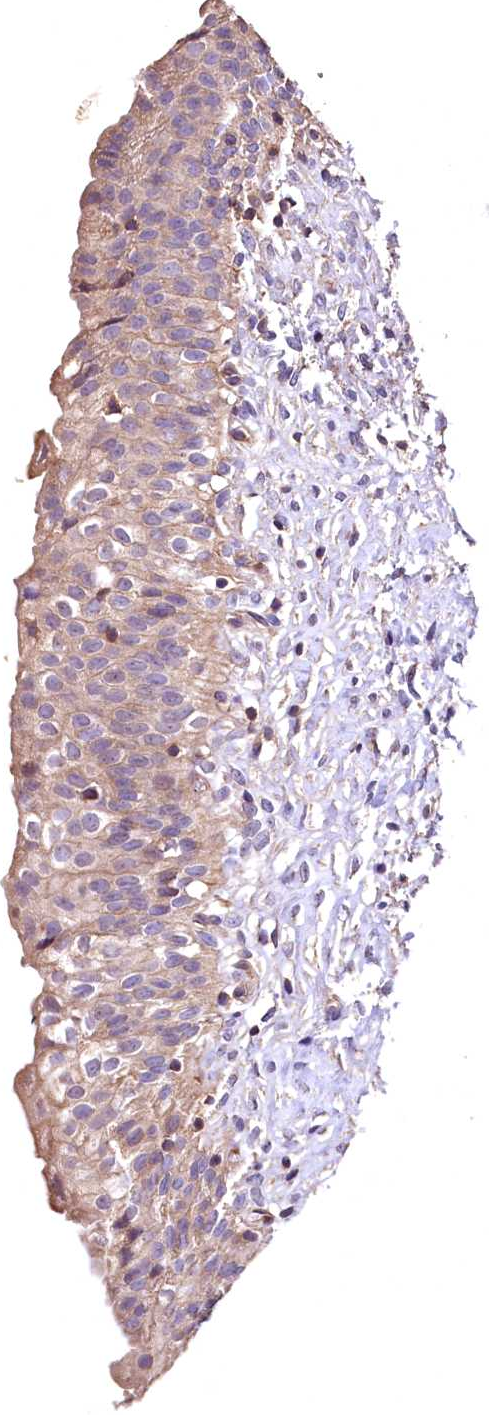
{"staining": {"intensity": "moderate", "quantity": ">75%", "location": "cytoplasmic/membranous"}, "tissue": "urinary bladder", "cell_type": "Urothelial cells", "image_type": "normal", "snomed": [{"axis": "morphology", "description": "Normal tissue, NOS"}, {"axis": "topography", "description": "Urinary bladder"}], "caption": "Immunohistochemistry (IHC) histopathology image of benign urinary bladder stained for a protein (brown), which exhibits medium levels of moderate cytoplasmic/membranous positivity in approximately >75% of urothelial cells.", "gene": "RASSF1", "patient": {"sex": "male", "age": 55}}